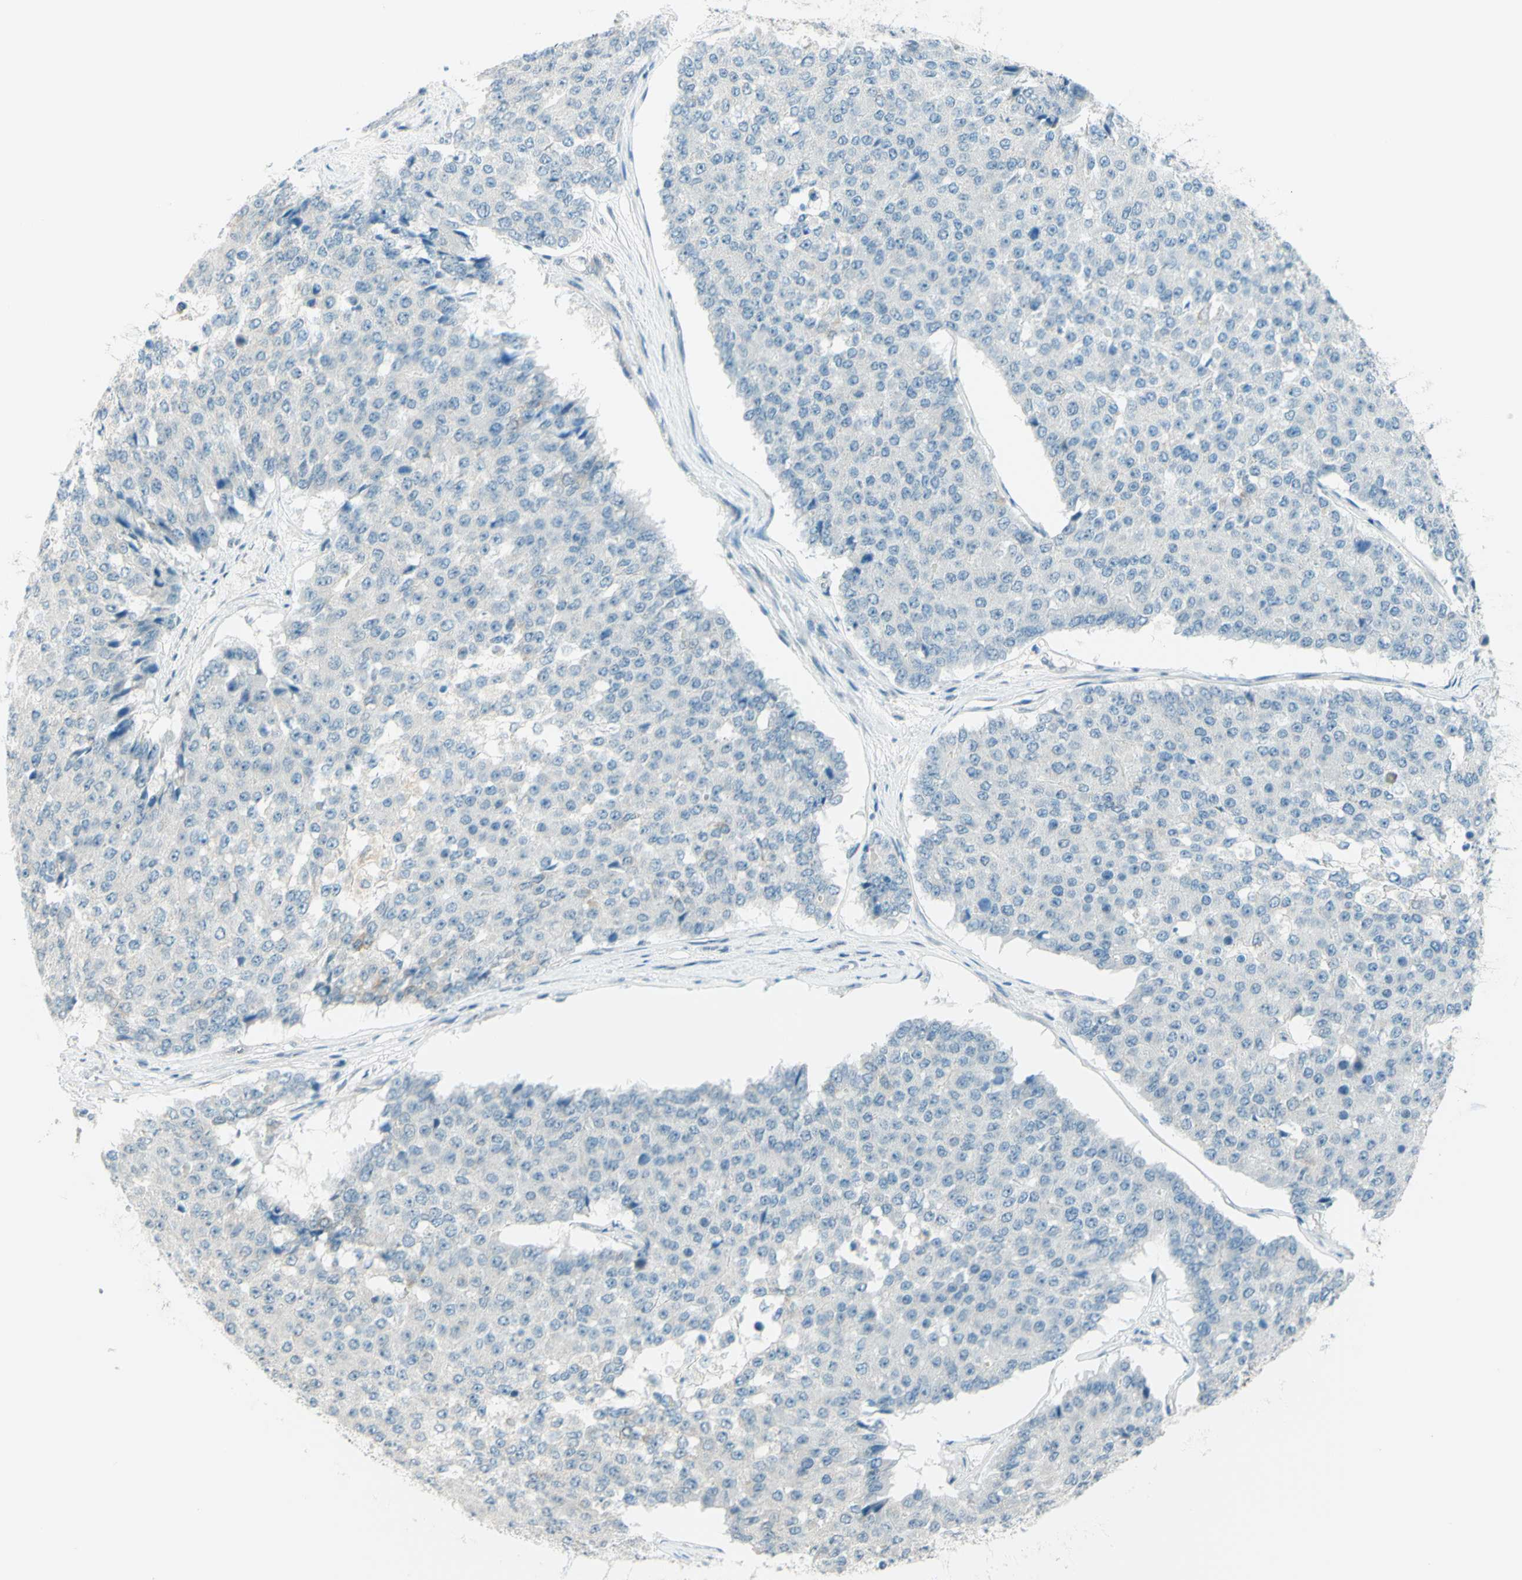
{"staining": {"intensity": "negative", "quantity": "none", "location": "none"}, "tissue": "pancreatic cancer", "cell_type": "Tumor cells", "image_type": "cancer", "snomed": [{"axis": "morphology", "description": "Adenocarcinoma, NOS"}, {"axis": "topography", "description": "Pancreas"}], "caption": "Immunohistochemistry (IHC) of adenocarcinoma (pancreatic) exhibits no staining in tumor cells.", "gene": "JPH1", "patient": {"sex": "male", "age": 50}}